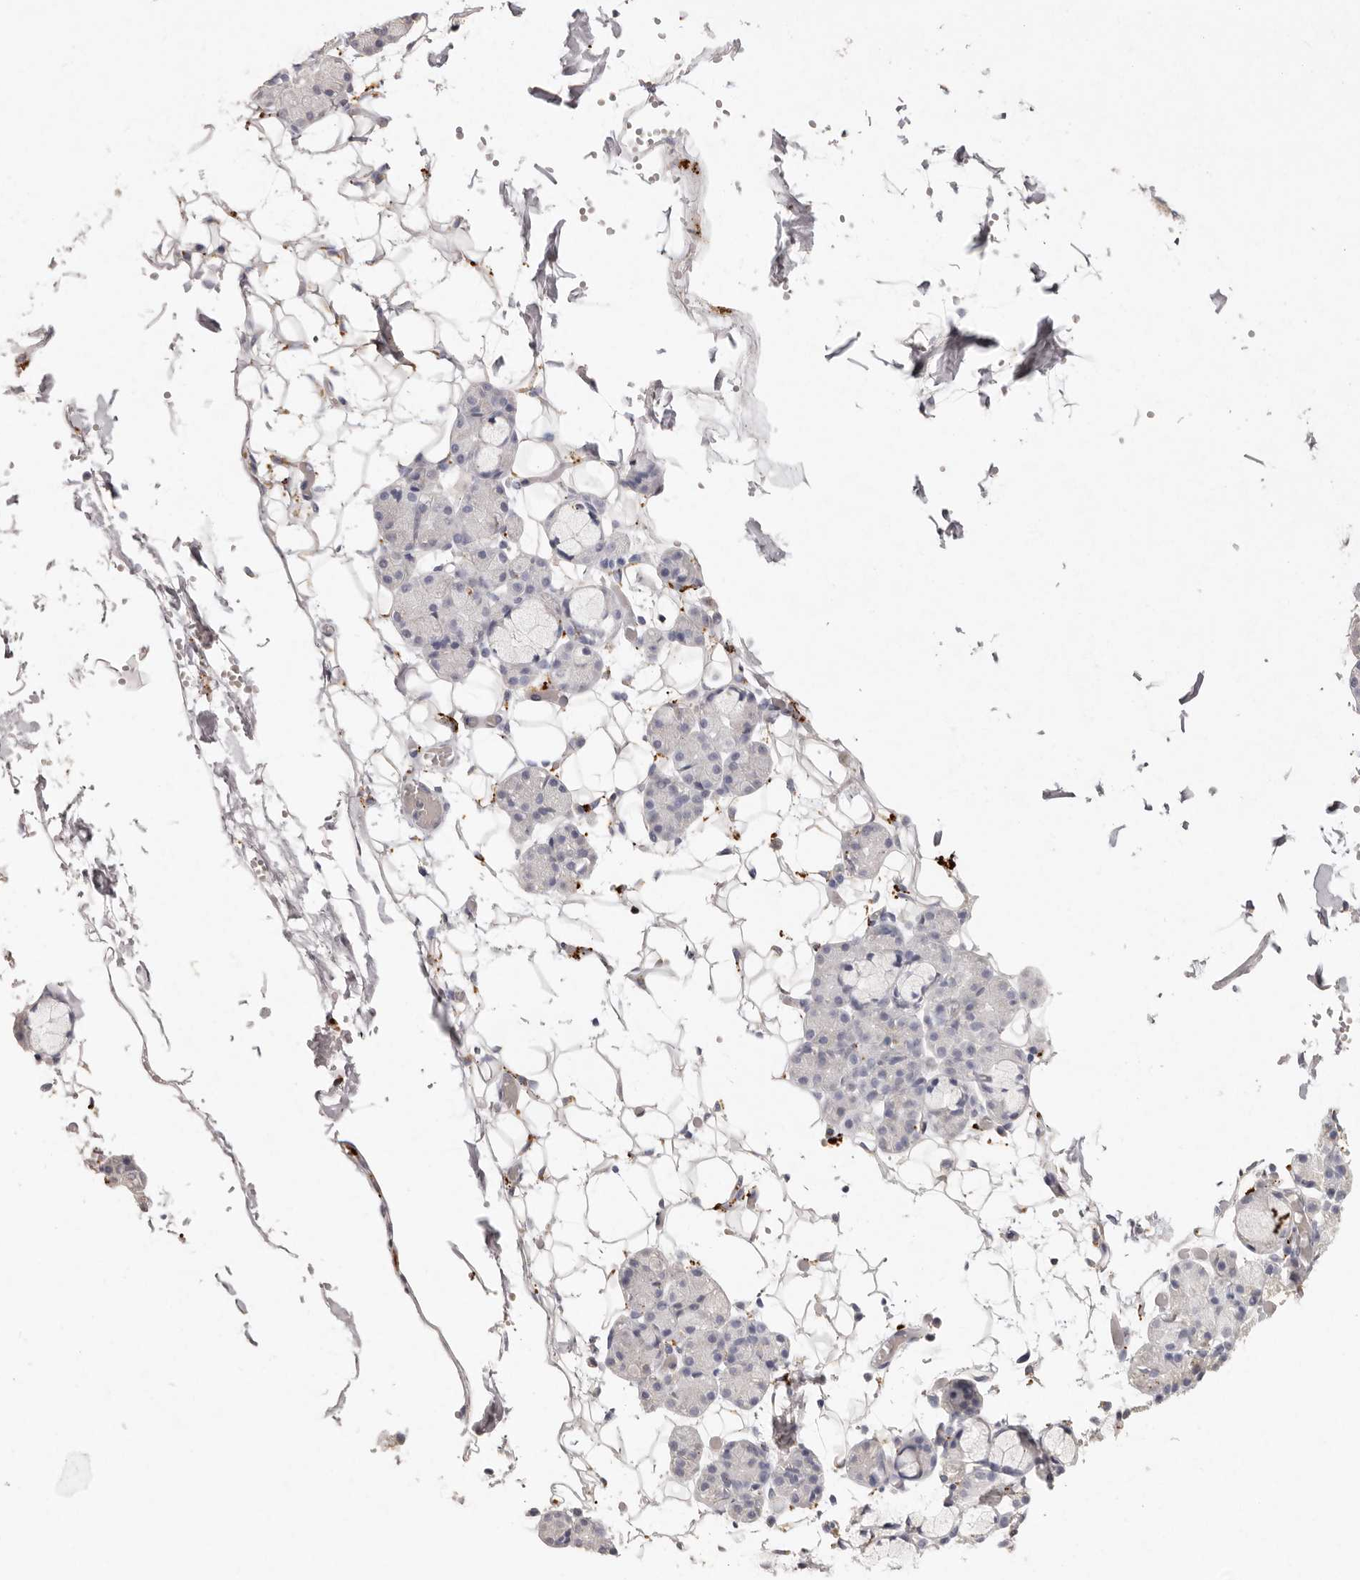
{"staining": {"intensity": "moderate", "quantity": "<25%", "location": "cytoplasmic/membranous"}, "tissue": "salivary gland", "cell_type": "Glandular cells", "image_type": "normal", "snomed": [{"axis": "morphology", "description": "Normal tissue, NOS"}, {"axis": "topography", "description": "Salivary gland"}], "caption": "DAB immunohistochemical staining of unremarkable salivary gland shows moderate cytoplasmic/membranous protein positivity in about <25% of glandular cells.", "gene": "FAM185A", "patient": {"sex": "male", "age": 63}}